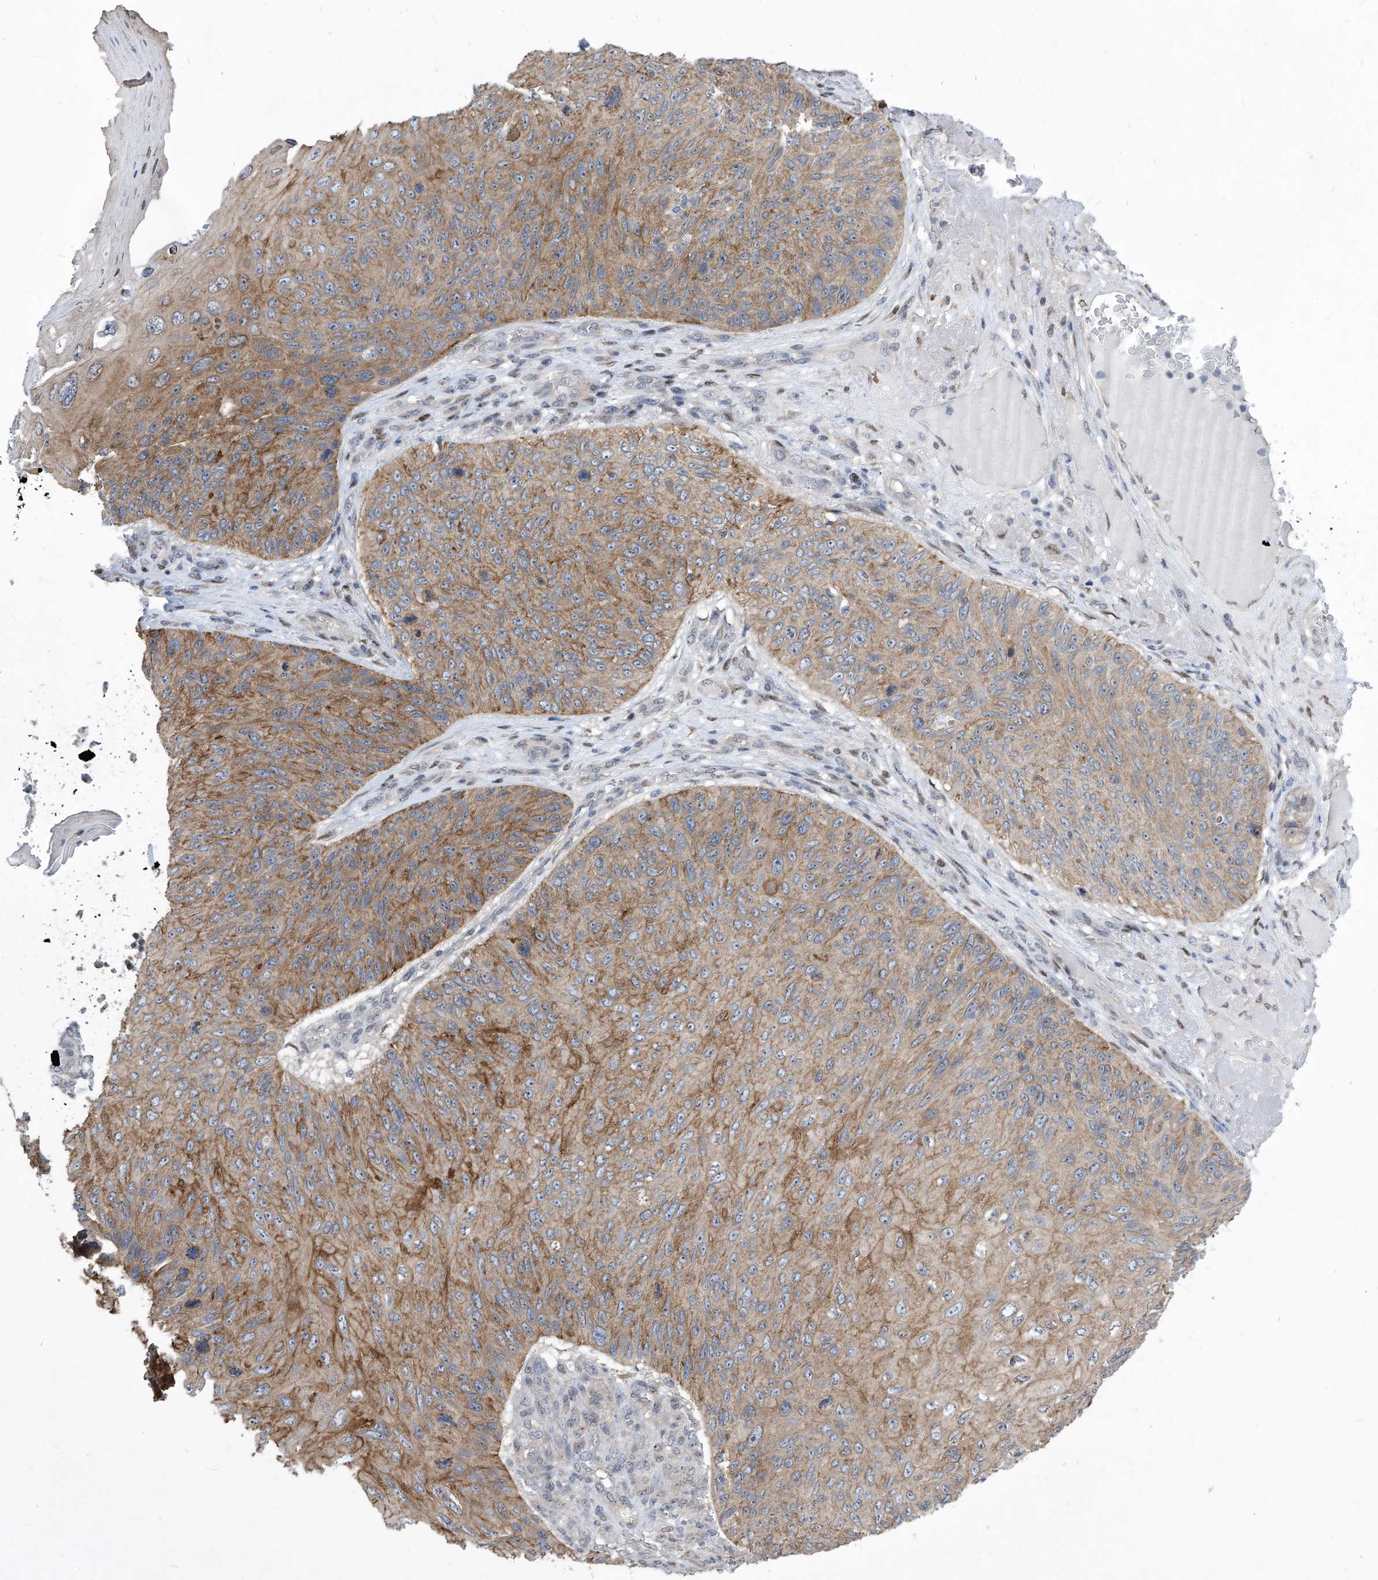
{"staining": {"intensity": "moderate", "quantity": "25%-75%", "location": "cytoplasmic/membranous"}, "tissue": "skin cancer", "cell_type": "Tumor cells", "image_type": "cancer", "snomed": [{"axis": "morphology", "description": "Squamous cell carcinoma, NOS"}, {"axis": "topography", "description": "Skin"}], "caption": "High-magnification brightfield microscopy of skin squamous cell carcinoma stained with DAB (brown) and counterstained with hematoxylin (blue). tumor cells exhibit moderate cytoplasmic/membranous expression is identified in about25%-75% of cells.", "gene": "CETN2", "patient": {"sex": "female", "age": 88}}